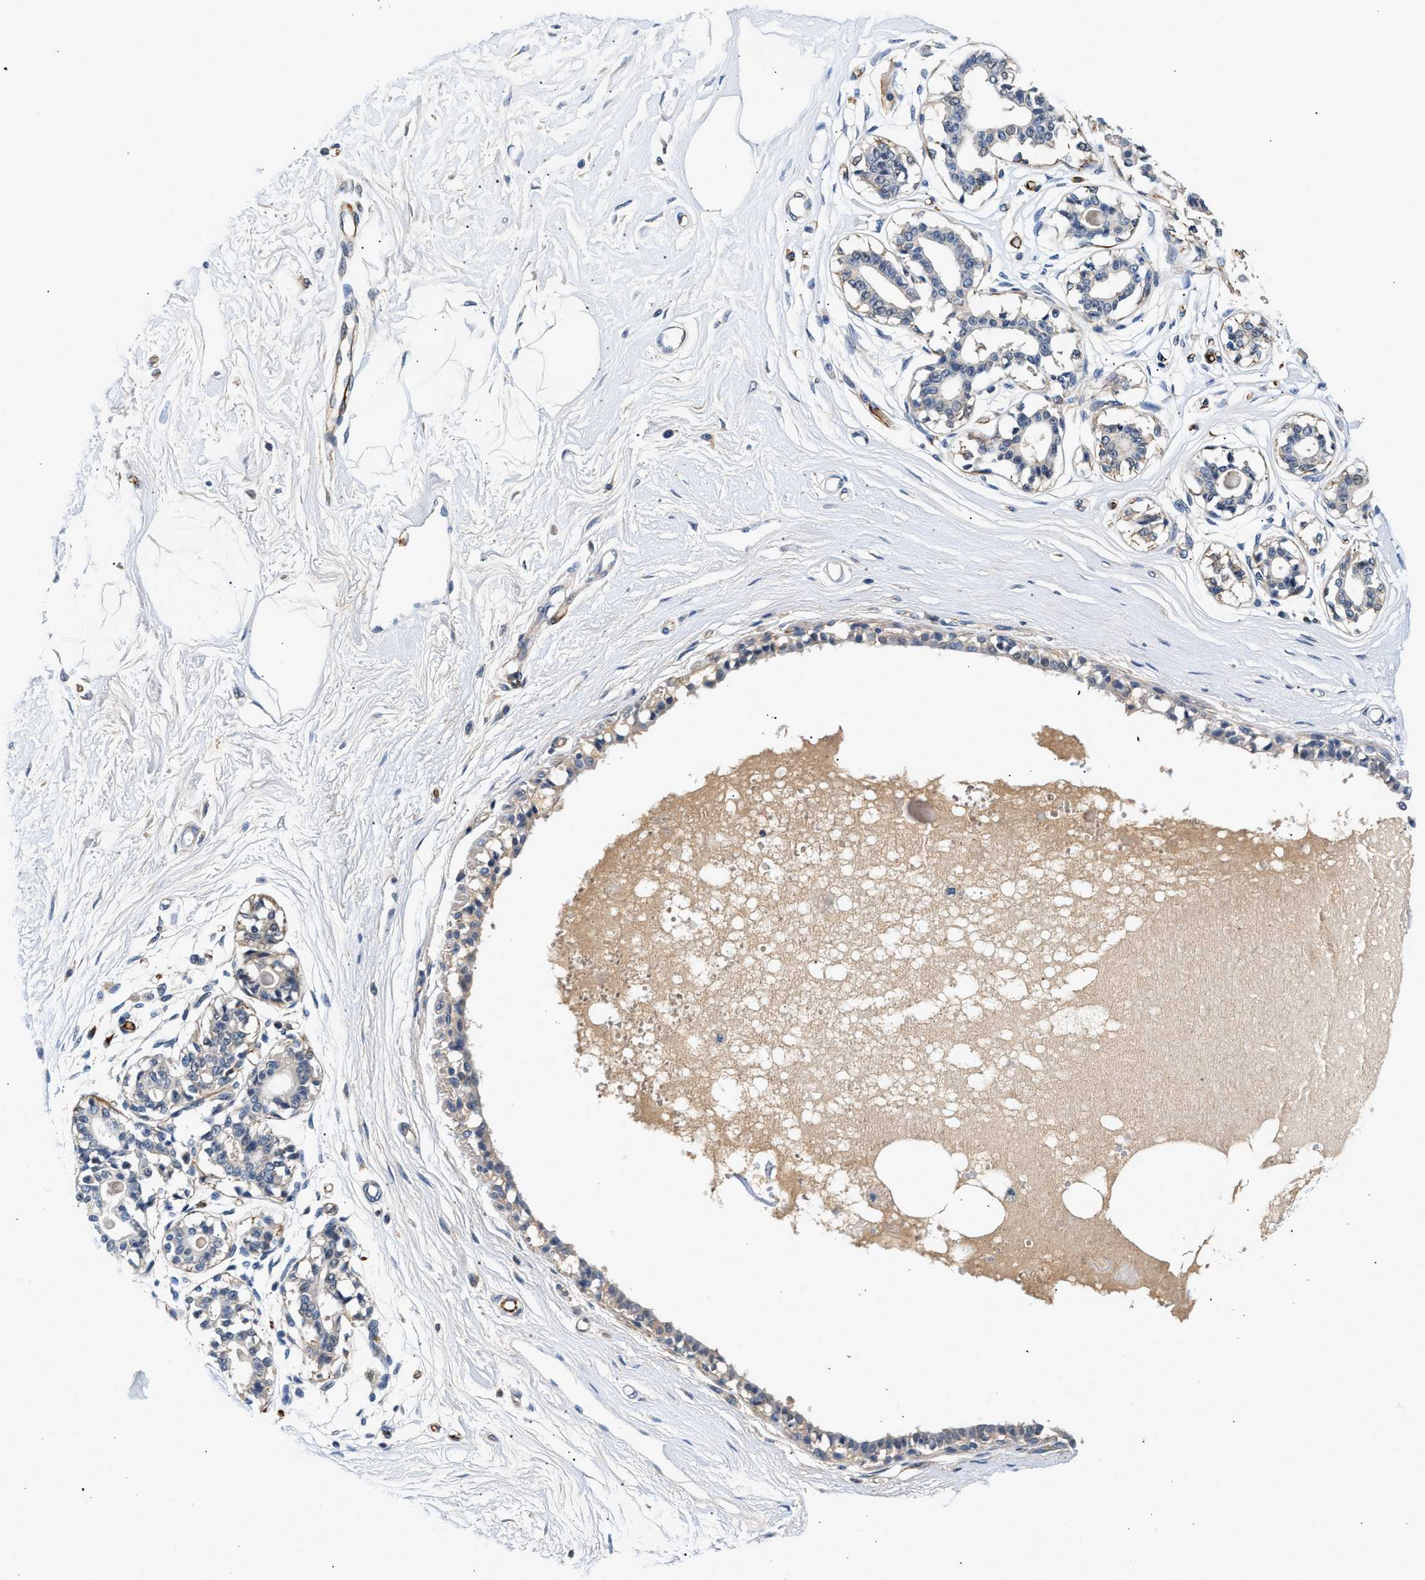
{"staining": {"intensity": "negative", "quantity": "none", "location": "none"}, "tissue": "breast", "cell_type": "Adipocytes", "image_type": "normal", "snomed": [{"axis": "morphology", "description": "Normal tissue, NOS"}, {"axis": "topography", "description": "Breast"}], "caption": "Immunohistochemistry photomicrograph of benign breast stained for a protein (brown), which shows no expression in adipocytes.", "gene": "MED22", "patient": {"sex": "female", "age": 45}}